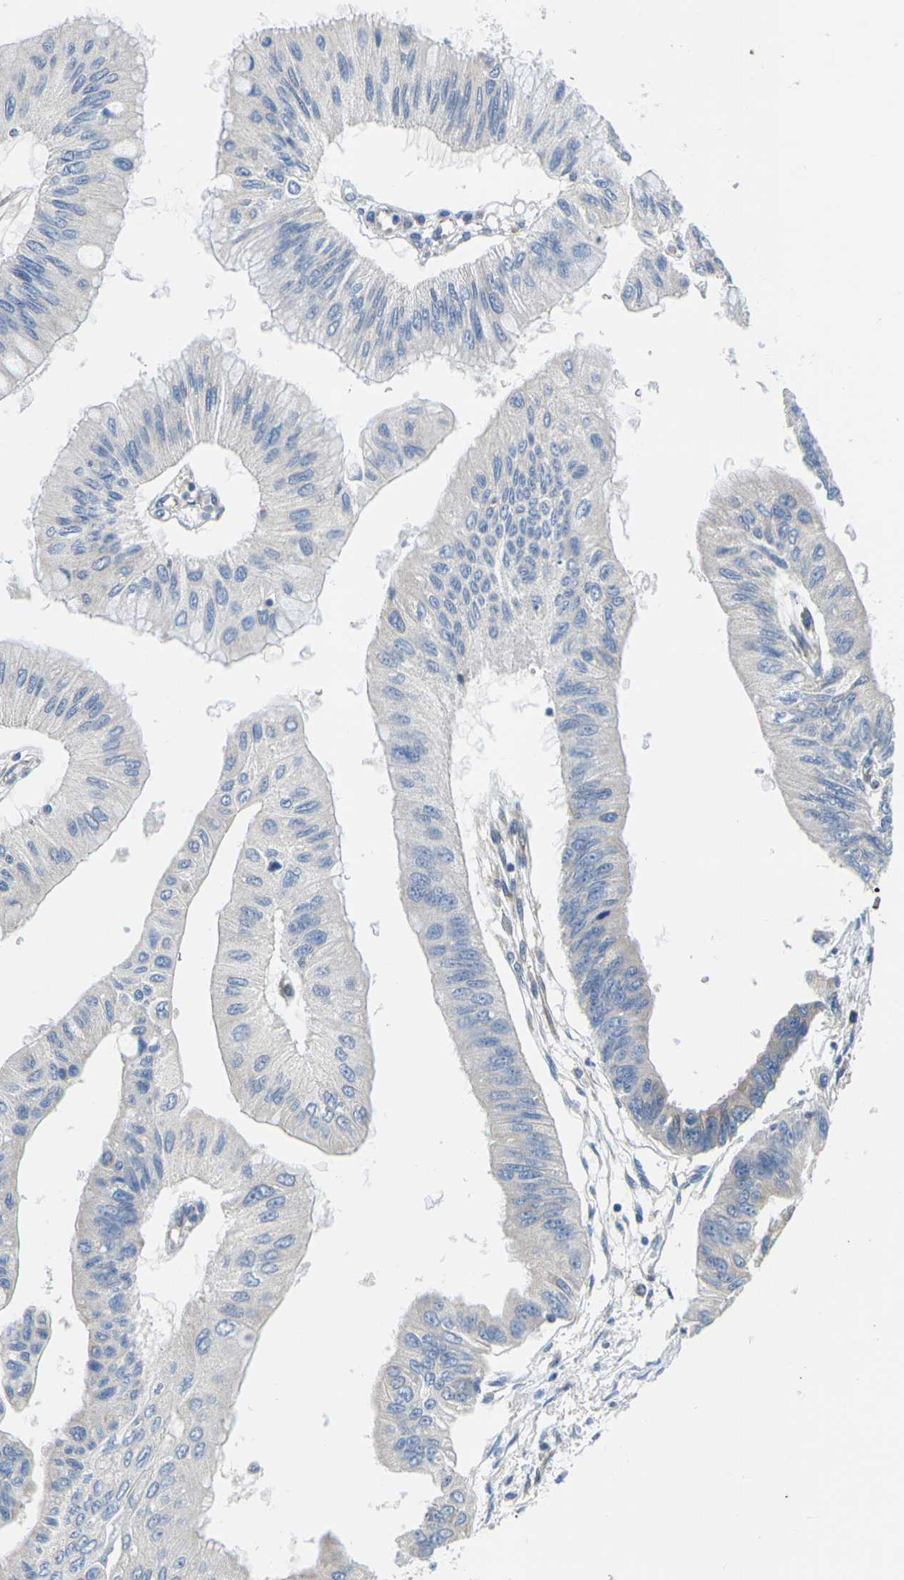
{"staining": {"intensity": "negative", "quantity": "none", "location": "none"}, "tissue": "pancreatic cancer", "cell_type": "Tumor cells", "image_type": "cancer", "snomed": [{"axis": "morphology", "description": "Adenocarcinoma, NOS"}, {"axis": "topography", "description": "Pancreas"}], "caption": "This is an immunohistochemistry (IHC) photomicrograph of human pancreatic cancer (adenocarcinoma). There is no staining in tumor cells.", "gene": "TMEFF2", "patient": {"sex": "female", "age": 77}}